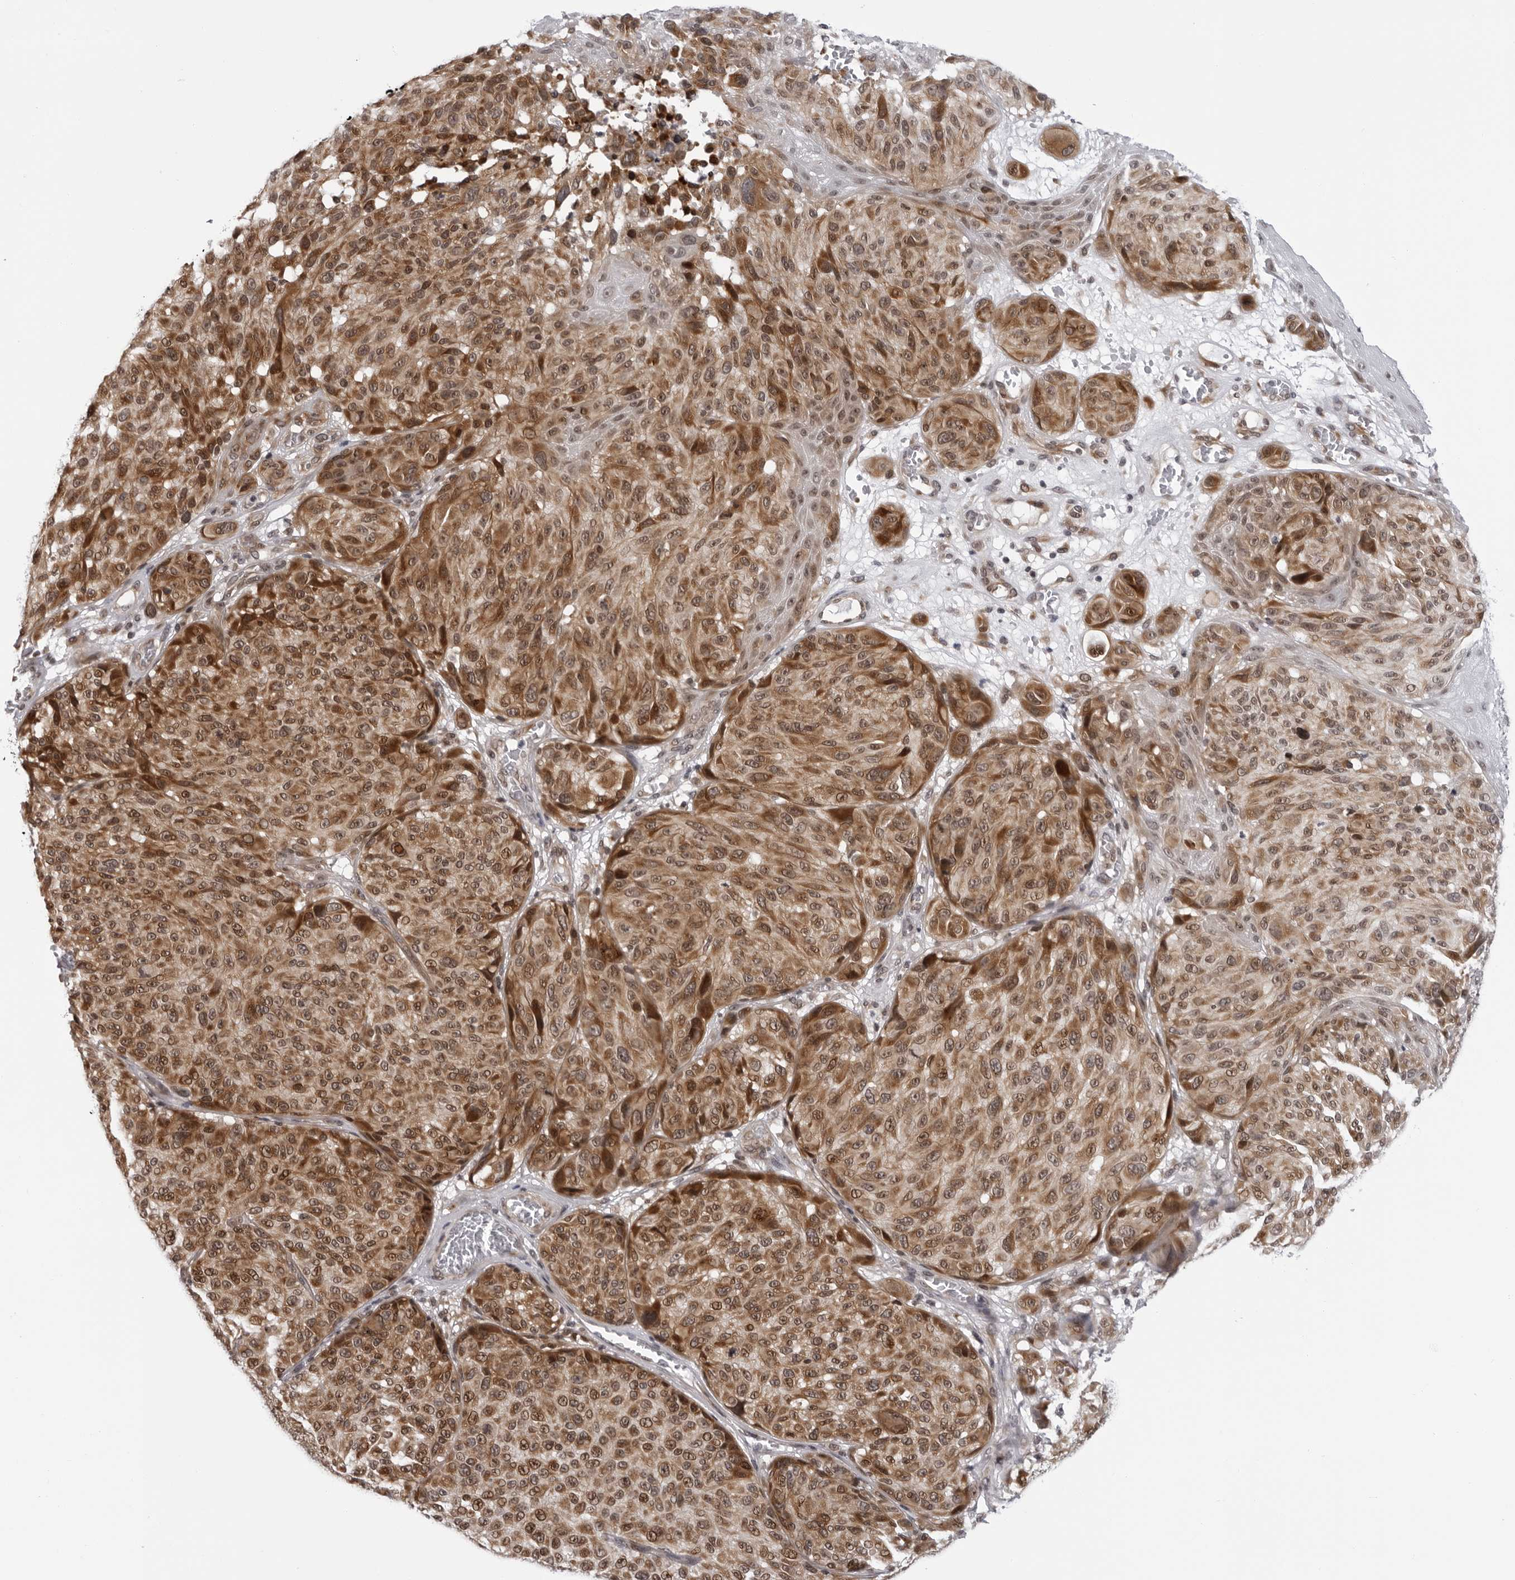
{"staining": {"intensity": "strong", "quantity": ">75%", "location": "cytoplasmic/membranous,nuclear"}, "tissue": "melanoma", "cell_type": "Tumor cells", "image_type": "cancer", "snomed": [{"axis": "morphology", "description": "Malignant melanoma, NOS"}, {"axis": "topography", "description": "Skin"}], "caption": "Malignant melanoma stained with immunohistochemistry (IHC) exhibits strong cytoplasmic/membranous and nuclear expression in about >75% of tumor cells.", "gene": "GCSAML", "patient": {"sex": "male", "age": 83}}